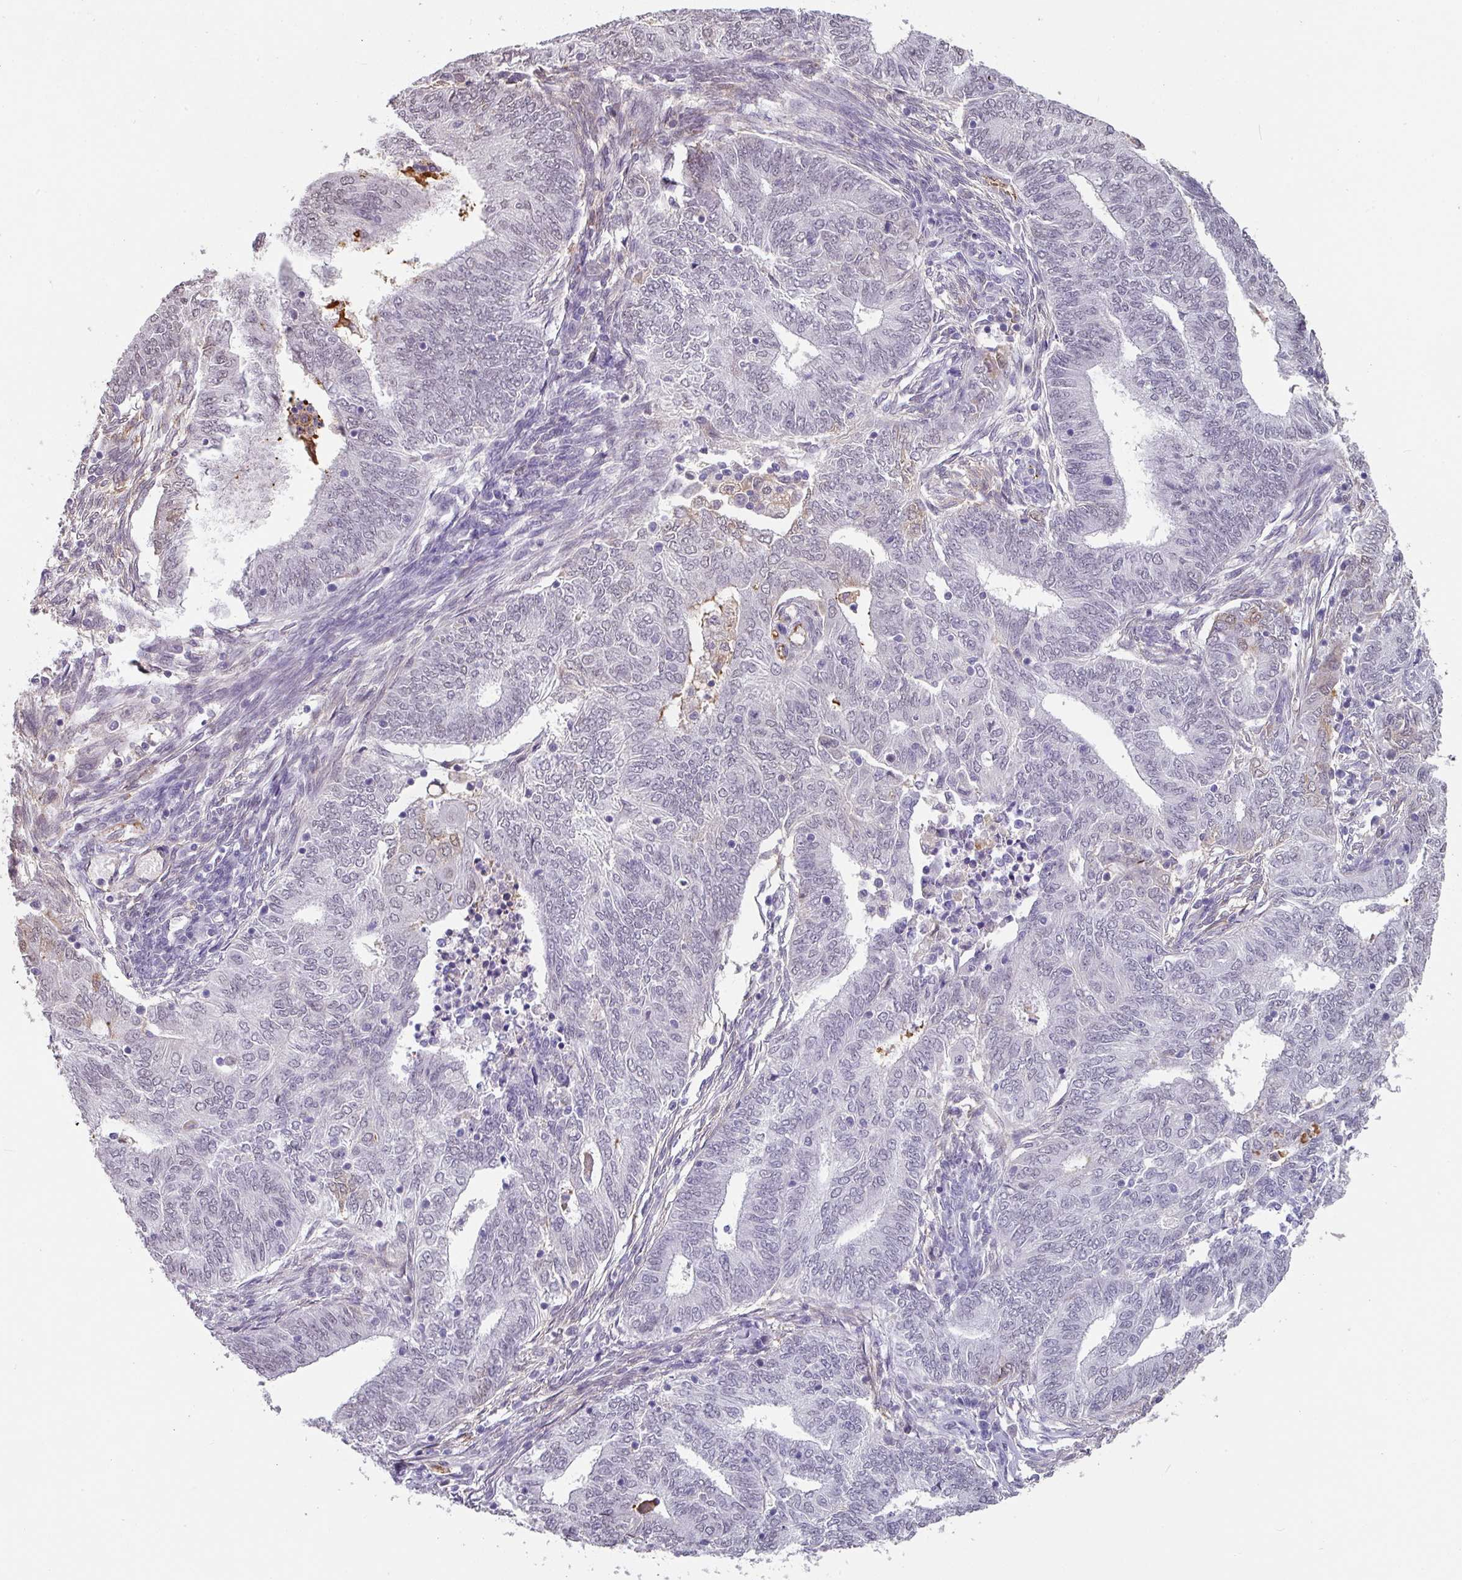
{"staining": {"intensity": "negative", "quantity": "none", "location": "none"}, "tissue": "endometrial cancer", "cell_type": "Tumor cells", "image_type": "cancer", "snomed": [{"axis": "morphology", "description": "Adenocarcinoma, NOS"}, {"axis": "topography", "description": "Endometrium"}], "caption": "DAB immunohistochemical staining of human endometrial adenocarcinoma demonstrates no significant positivity in tumor cells.", "gene": "C1QB", "patient": {"sex": "female", "age": 62}}